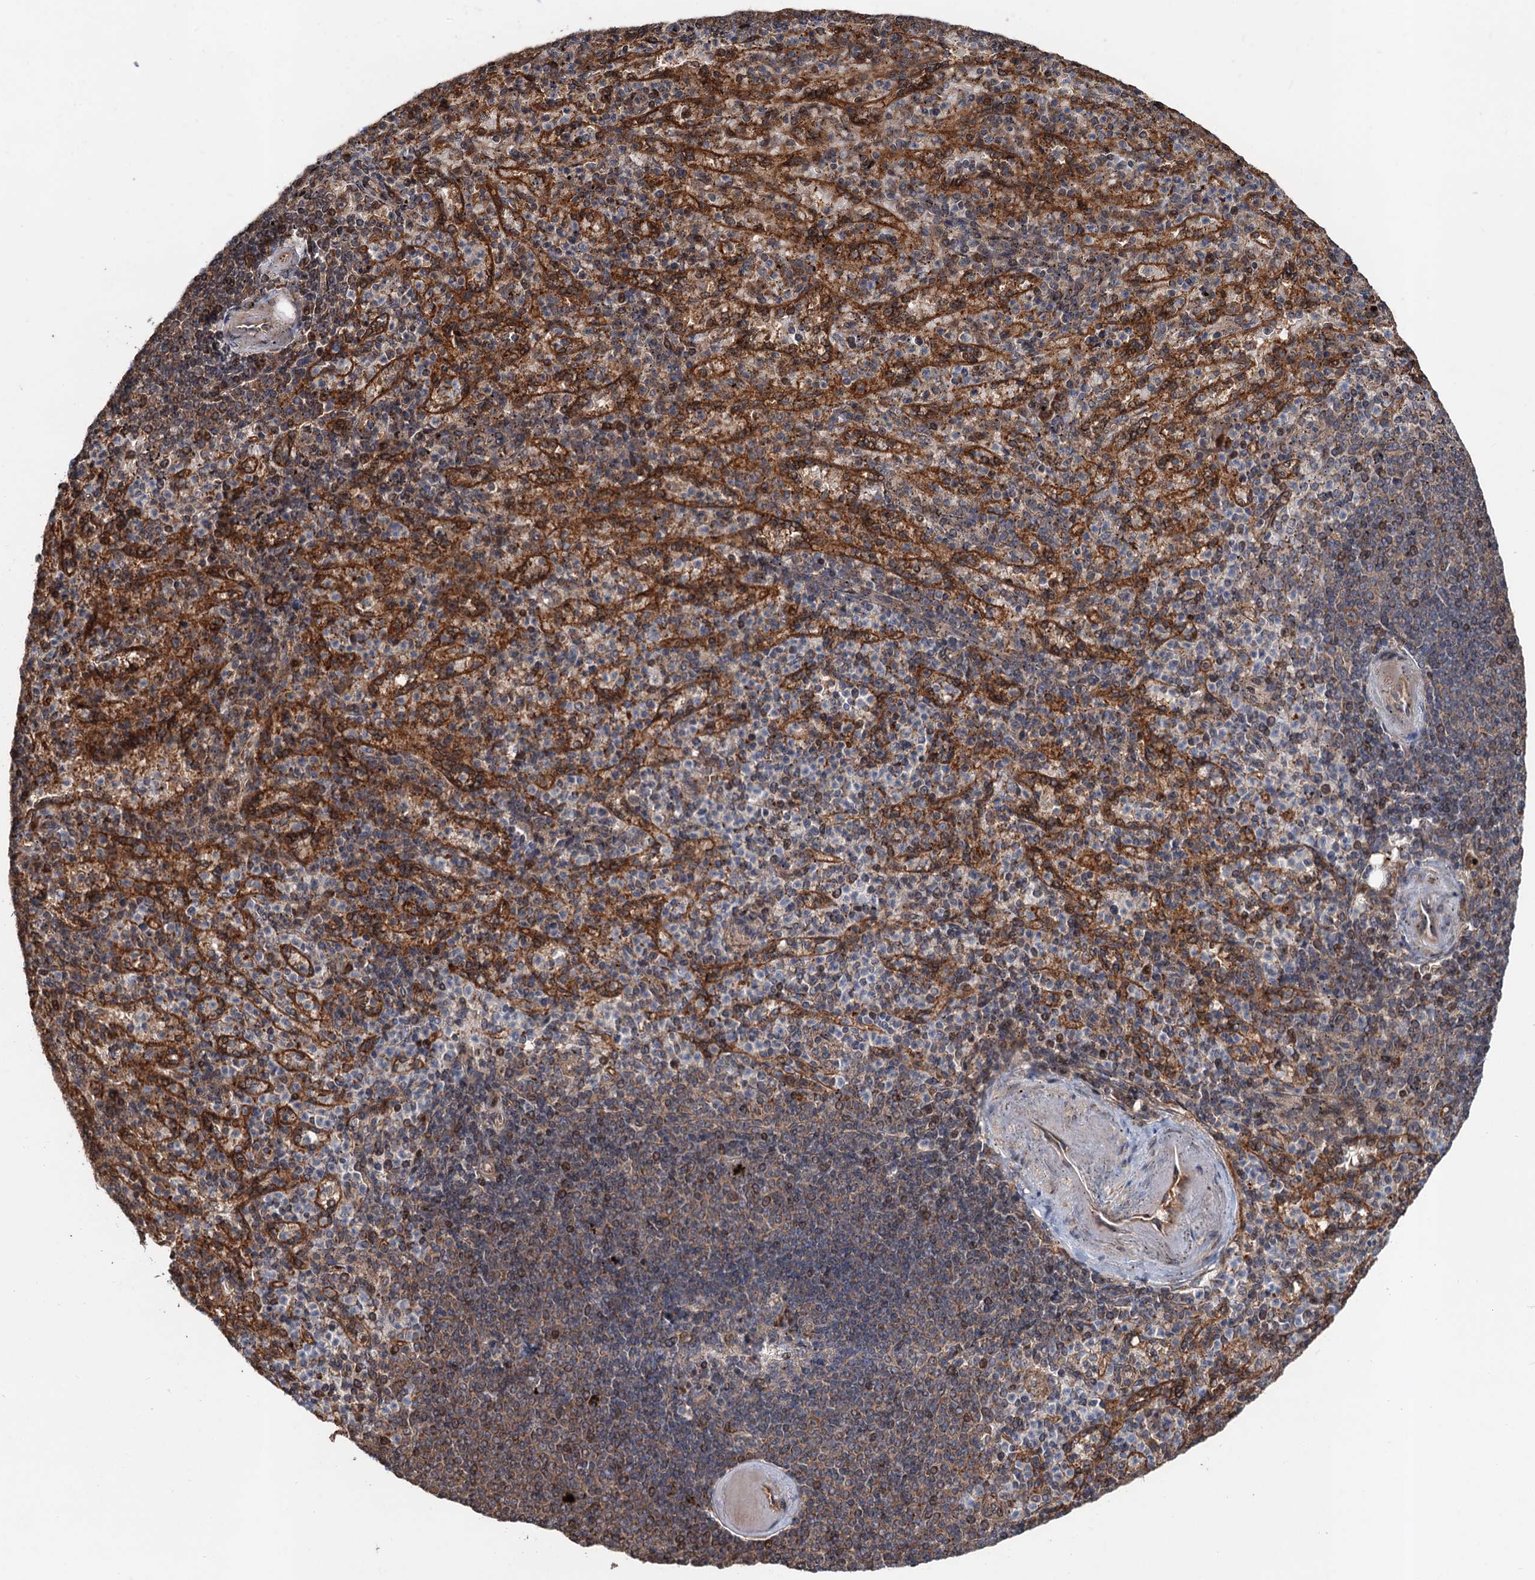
{"staining": {"intensity": "weak", "quantity": "<25%", "location": "cytoplasmic/membranous"}, "tissue": "spleen", "cell_type": "Cells in red pulp", "image_type": "normal", "snomed": [{"axis": "morphology", "description": "Normal tissue, NOS"}, {"axis": "topography", "description": "Spleen"}], "caption": "Immunohistochemical staining of normal spleen displays no significant expression in cells in red pulp.", "gene": "DEXI", "patient": {"sex": "female", "age": 74}}